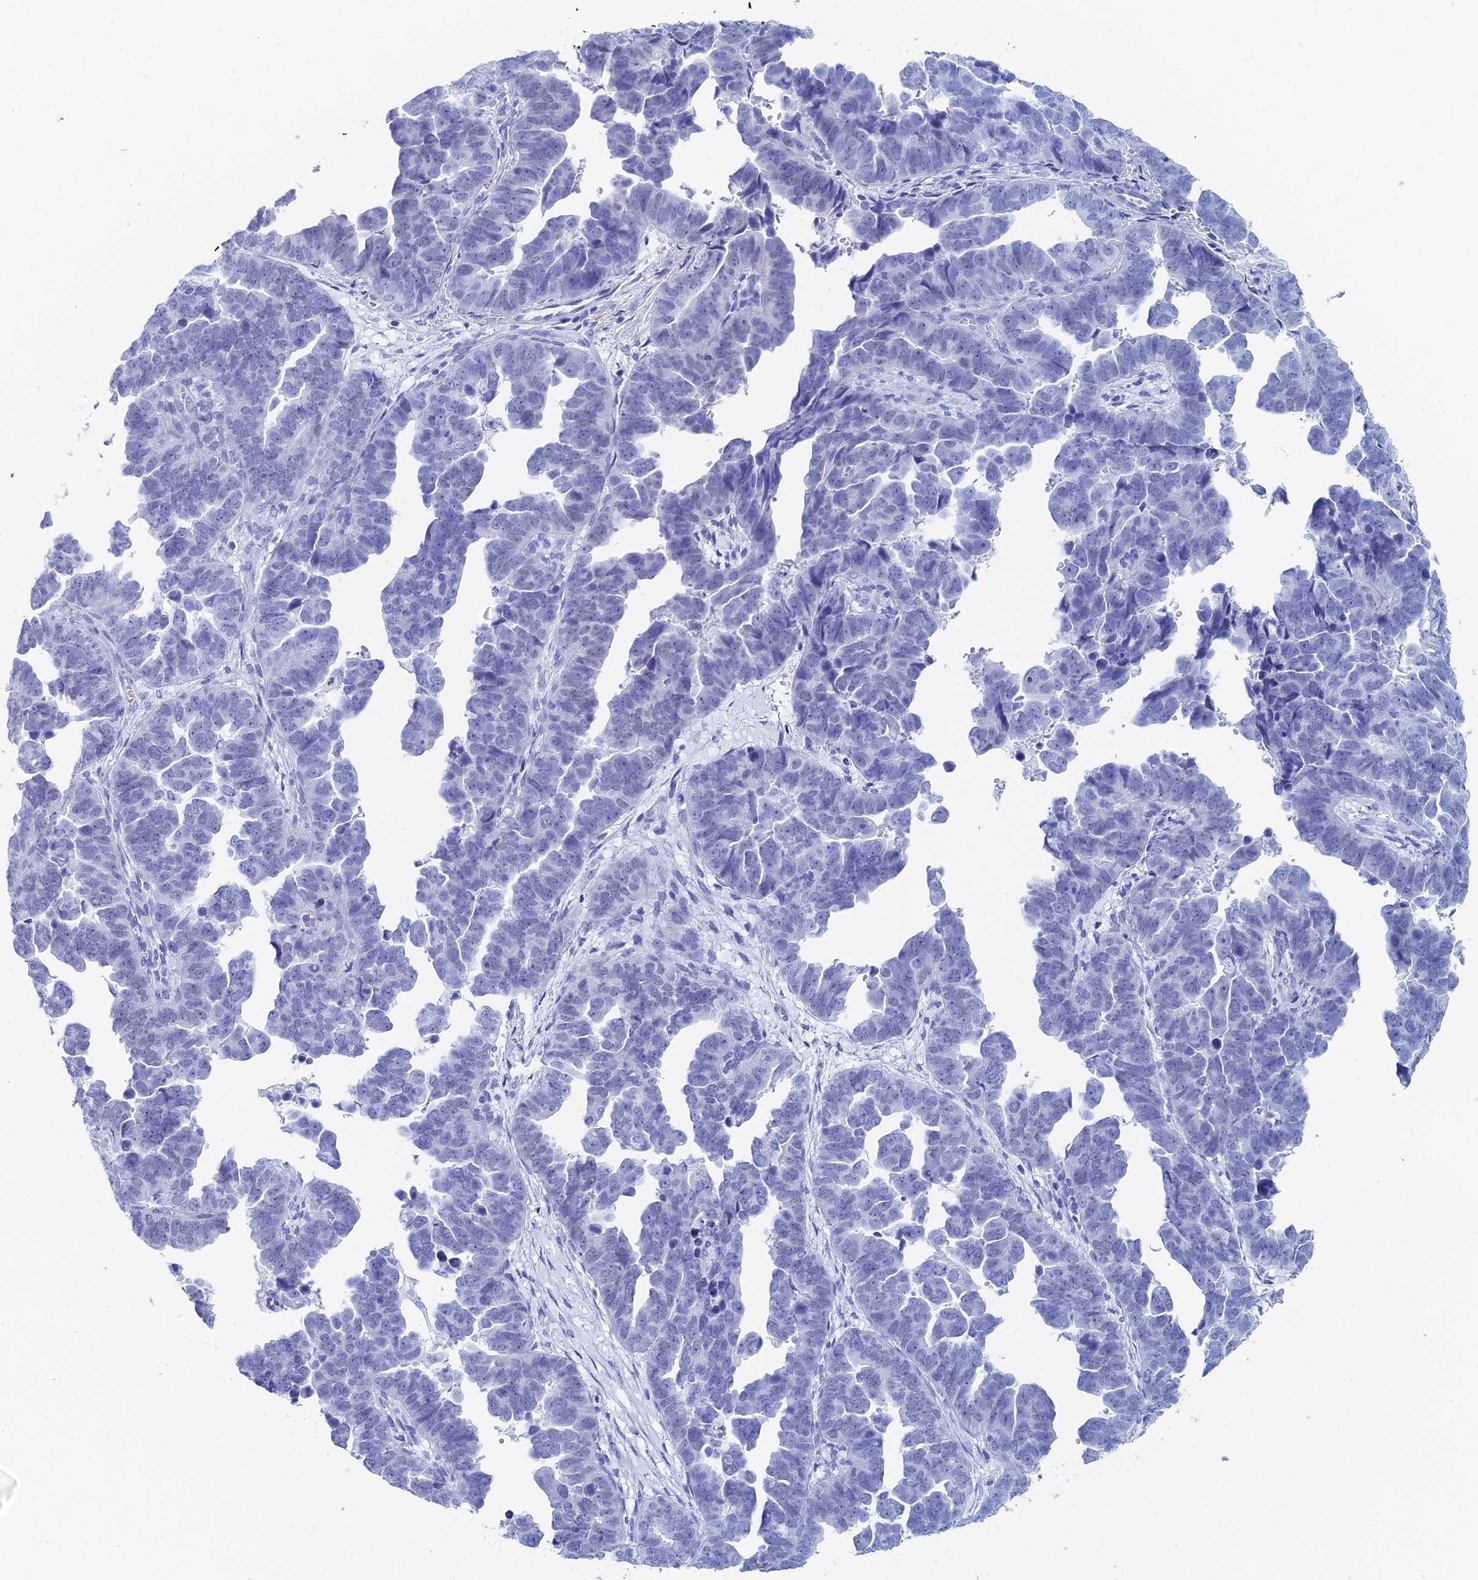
{"staining": {"intensity": "negative", "quantity": "none", "location": "none"}, "tissue": "endometrial cancer", "cell_type": "Tumor cells", "image_type": "cancer", "snomed": [{"axis": "morphology", "description": "Adenocarcinoma, NOS"}, {"axis": "topography", "description": "Endometrium"}], "caption": "Immunohistochemistry micrograph of human endometrial adenocarcinoma stained for a protein (brown), which exhibits no positivity in tumor cells.", "gene": "KCNK18", "patient": {"sex": "female", "age": 75}}